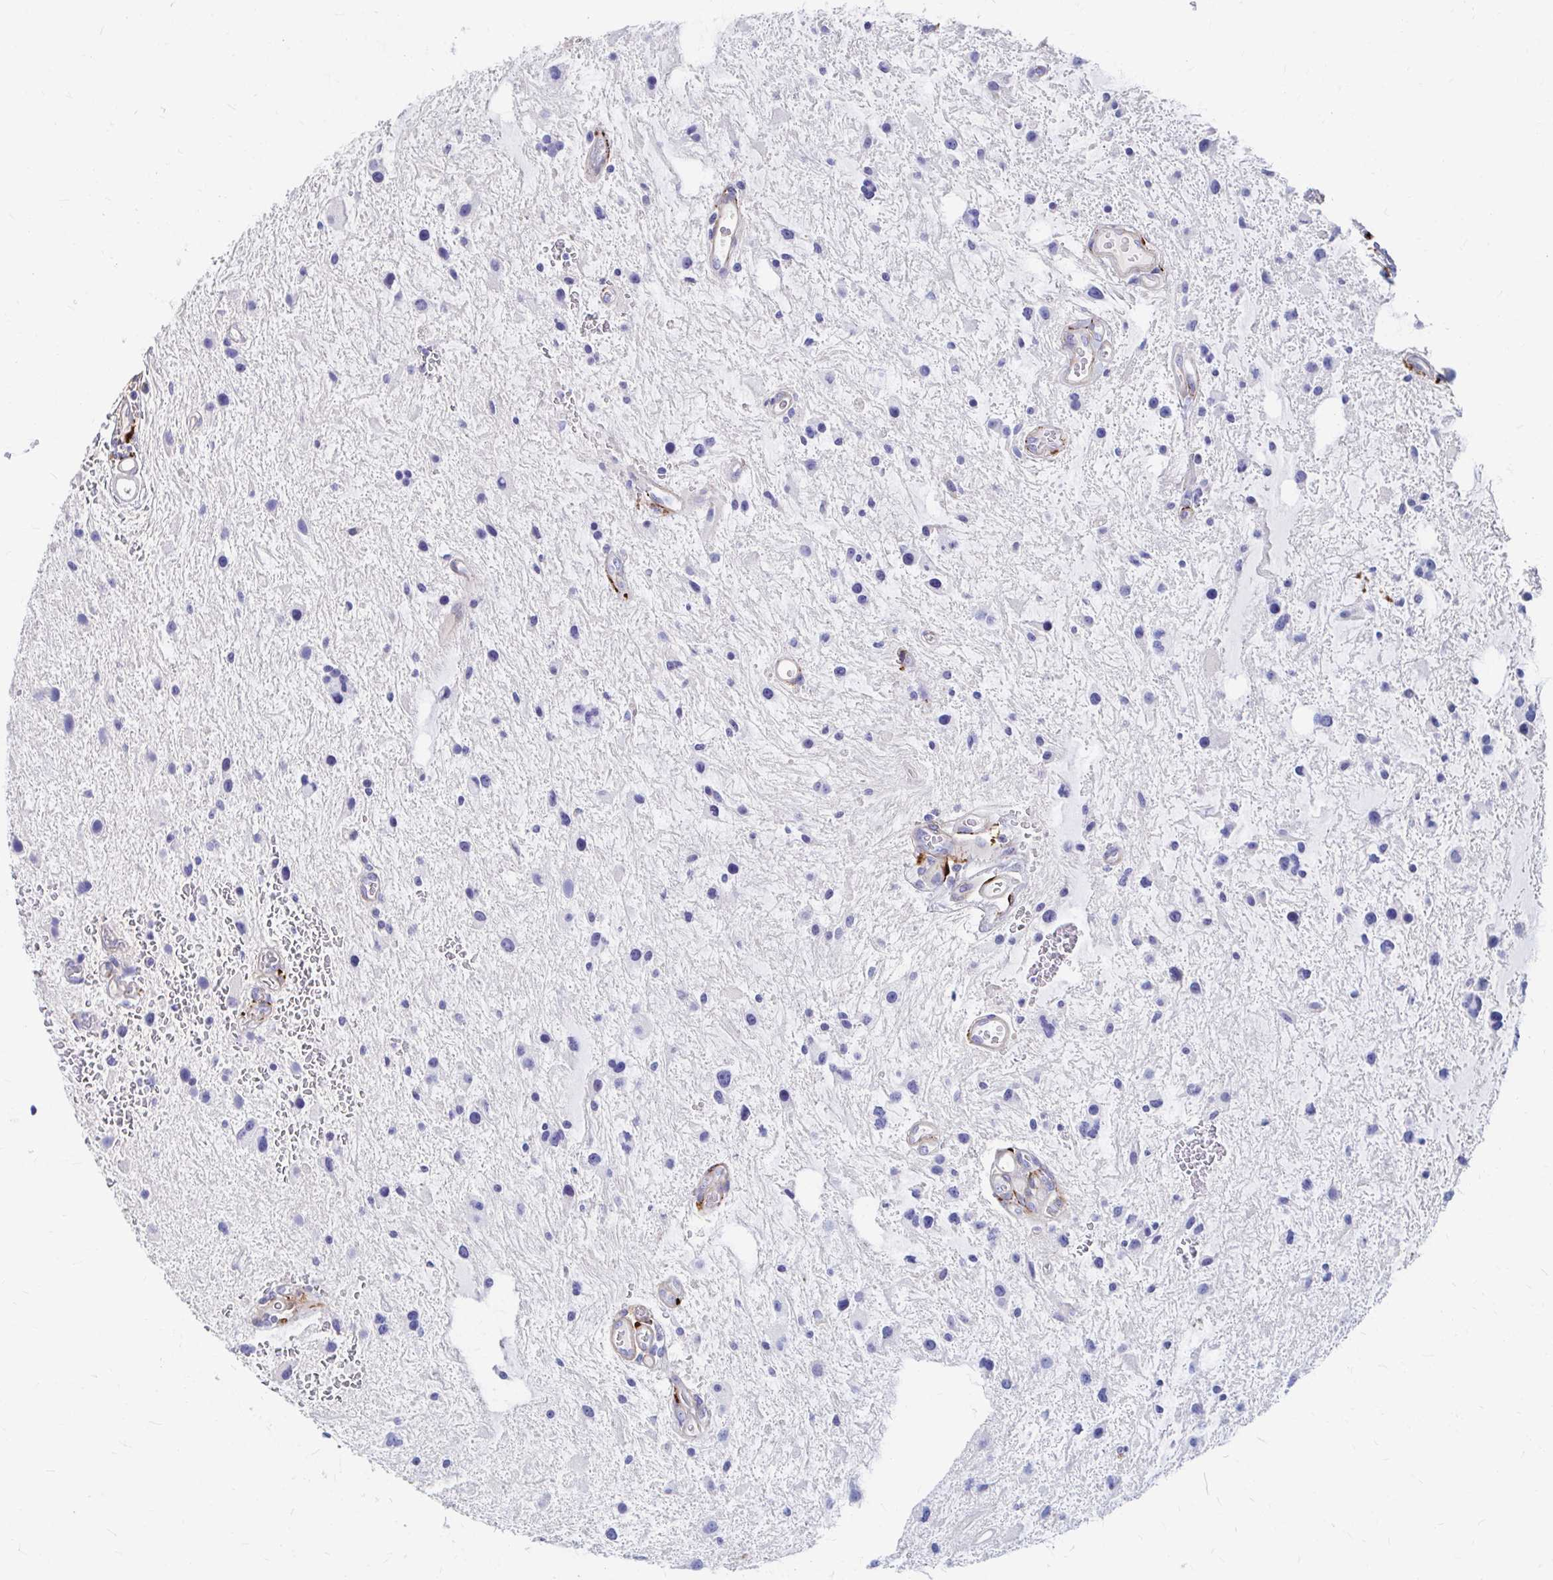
{"staining": {"intensity": "negative", "quantity": "none", "location": "none"}, "tissue": "glioma", "cell_type": "Tumor cells", "image_type": "cancer", "snomed": [{"axis": "morphology", "description": "Glioma, malignant, Low grade"}, {"axis": "topography", "description": "Cerebellum"}], "caption": "Micrograph shows no protein expression in tumor cells of malignant glioma (low-grade) tissue.", "gene": "LAMC3", "patient": {"sex": "female", "age": 14}}